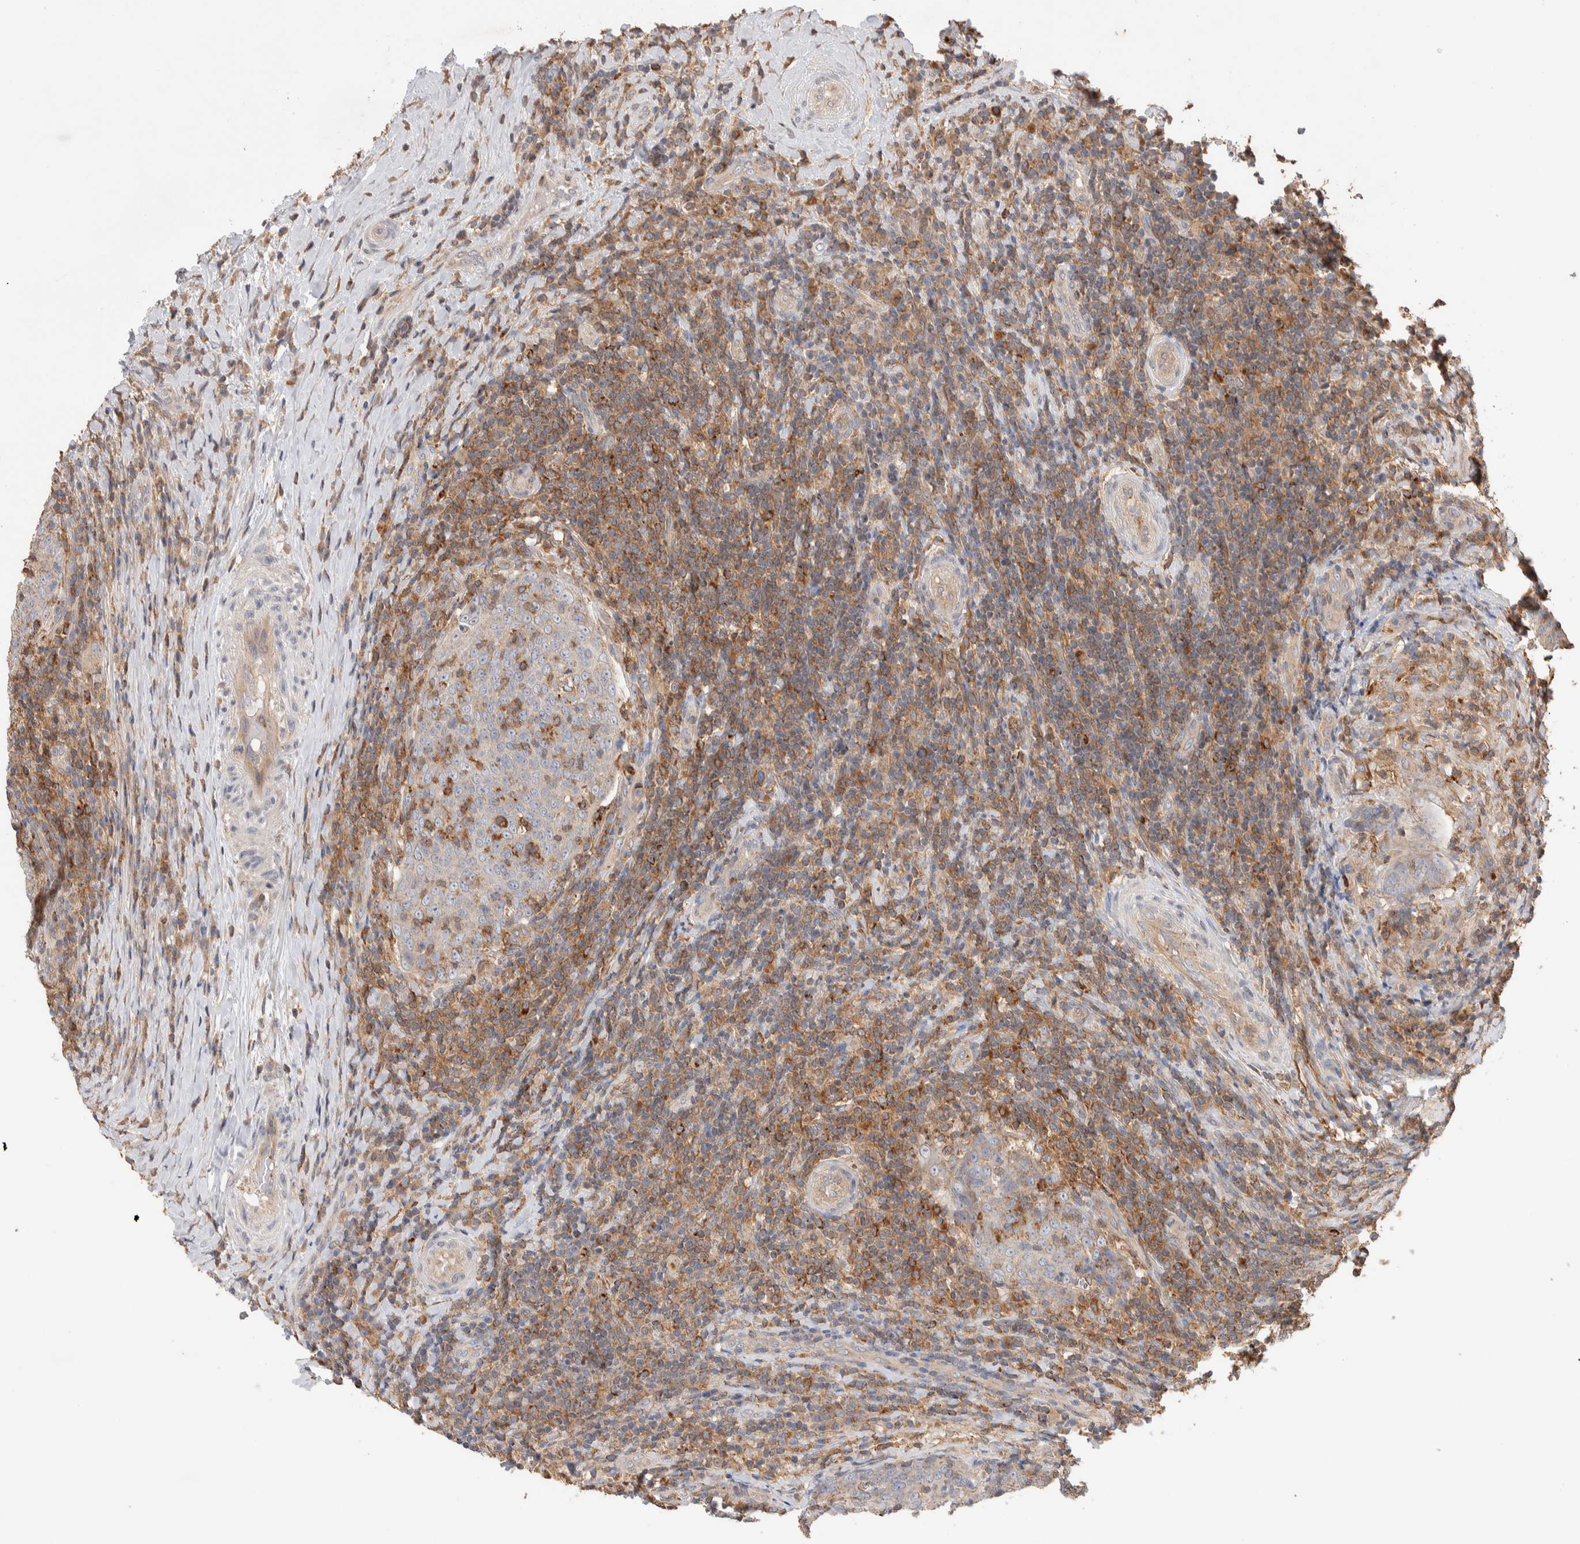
{"staining": {"intensity": "weak", "quantity": "<25%", "location": "cytoplasmic/membranous"}, "tissue": "head and neck cancer", "cell_type": "Tumor cells", "image_type": "cancer", "snomed": [{"axis": "morphology", "description": "Squamous cell carcinoma, NOS"}, {"axis": "morphology", "description": "Squamous cell carcinoma, metastatic, NOS"}, {"axis": "topography", "description": "Lymph node"}, {"axis": "topography", "description": "Head-Neck"}], "caption": "Immunohistochemistry of head and neck squamous cell carcinoma shows no staining in tumor cells.", "gene": "DEPTOR", "patient": {"sex": "male", "age": 62}}